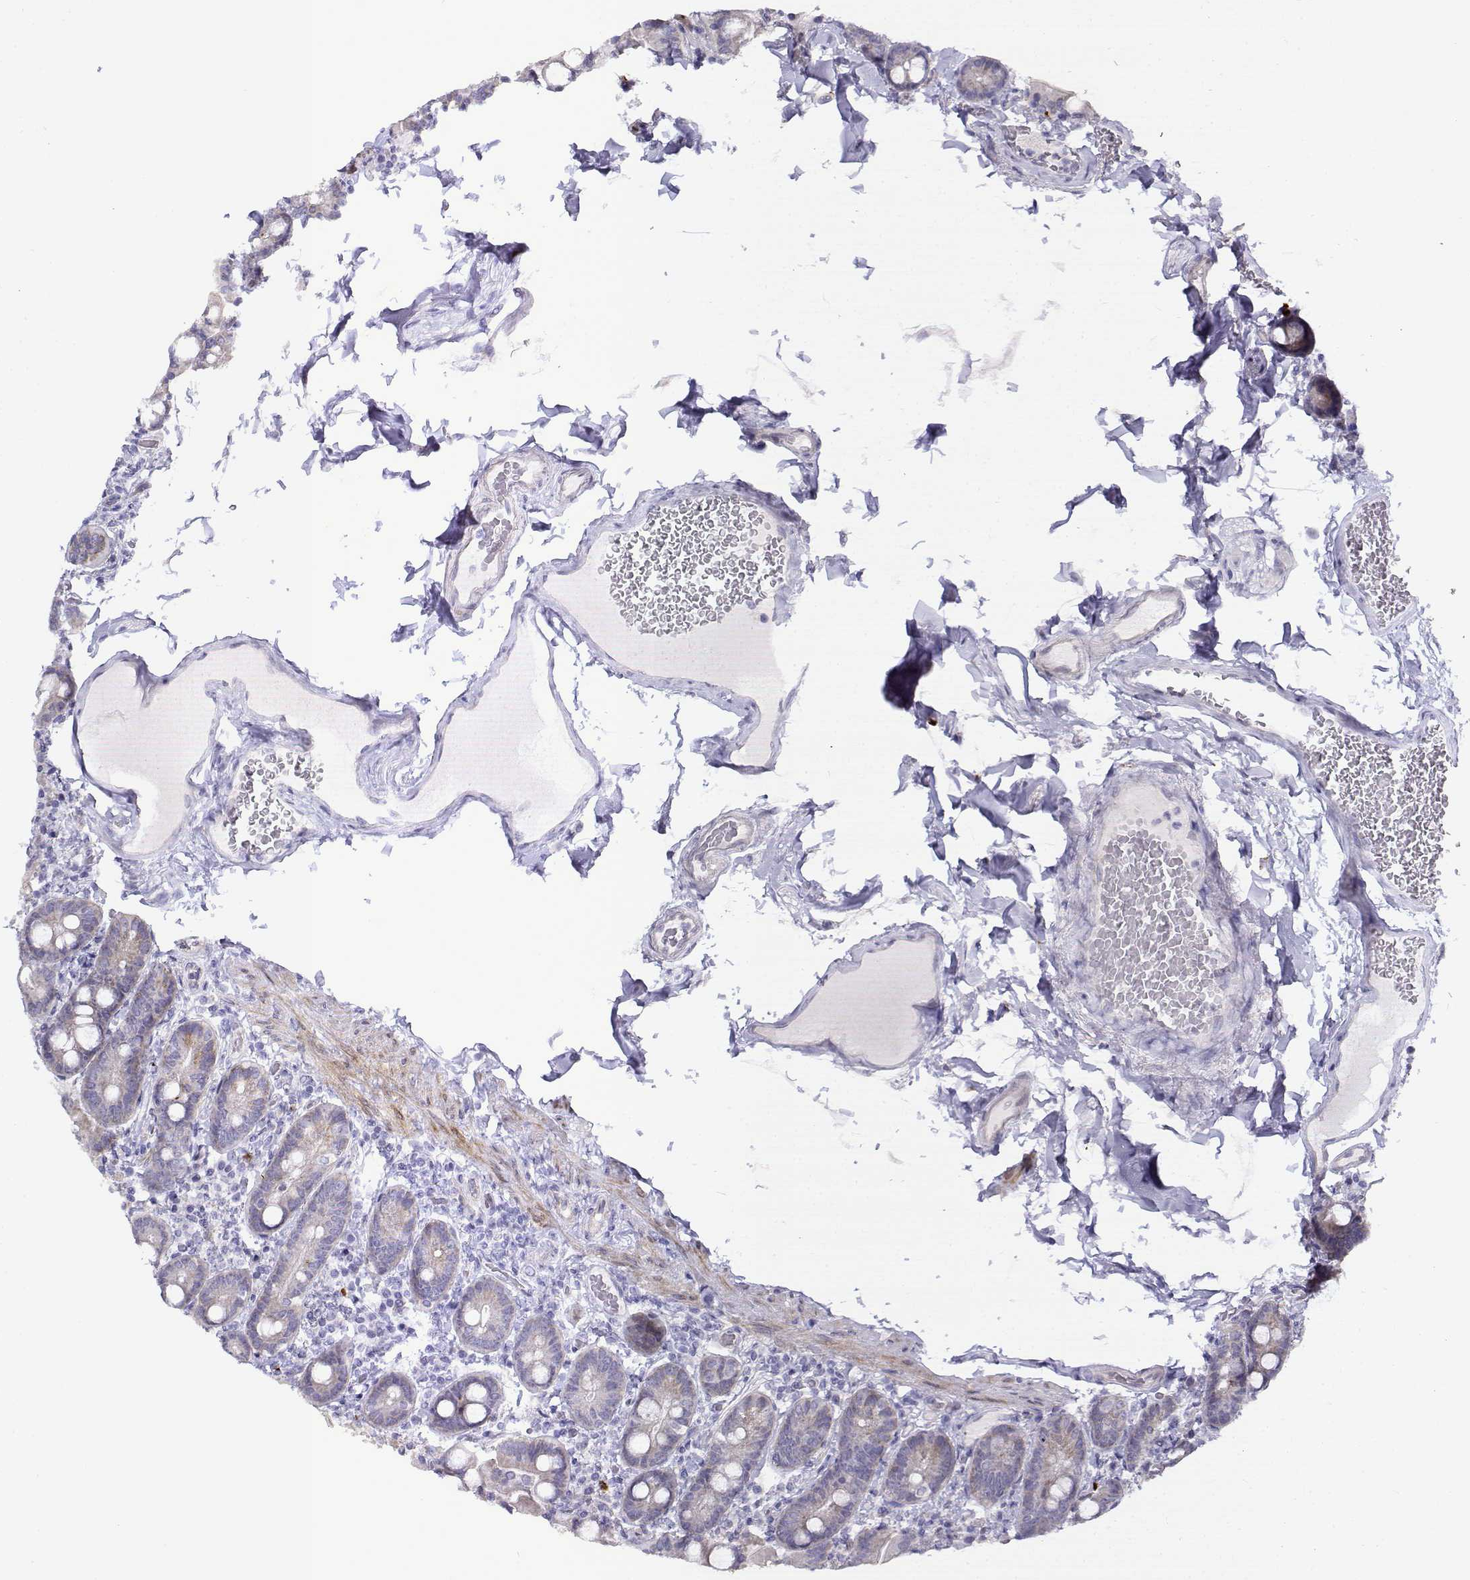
{"staining": {"intensity": "negative", "quantity": "none", "location": "none"}, "tissue": "duodenum", "cell_type": "Glandular cells", "image_type": "normal", "snomed": [{"axis": "morphology", "description": "Normal tissue, NOS"}, {"axis": "topography", "description": "Duodenum"}], "caption": "DAB (3,3'-diaminobenzidine) immunohistochemical staining of benign human duodenum demonstrates no significant positivity in glandular cells.", "gene": "NOS1AP", "patient": {"sex": "female", "age": 62}}